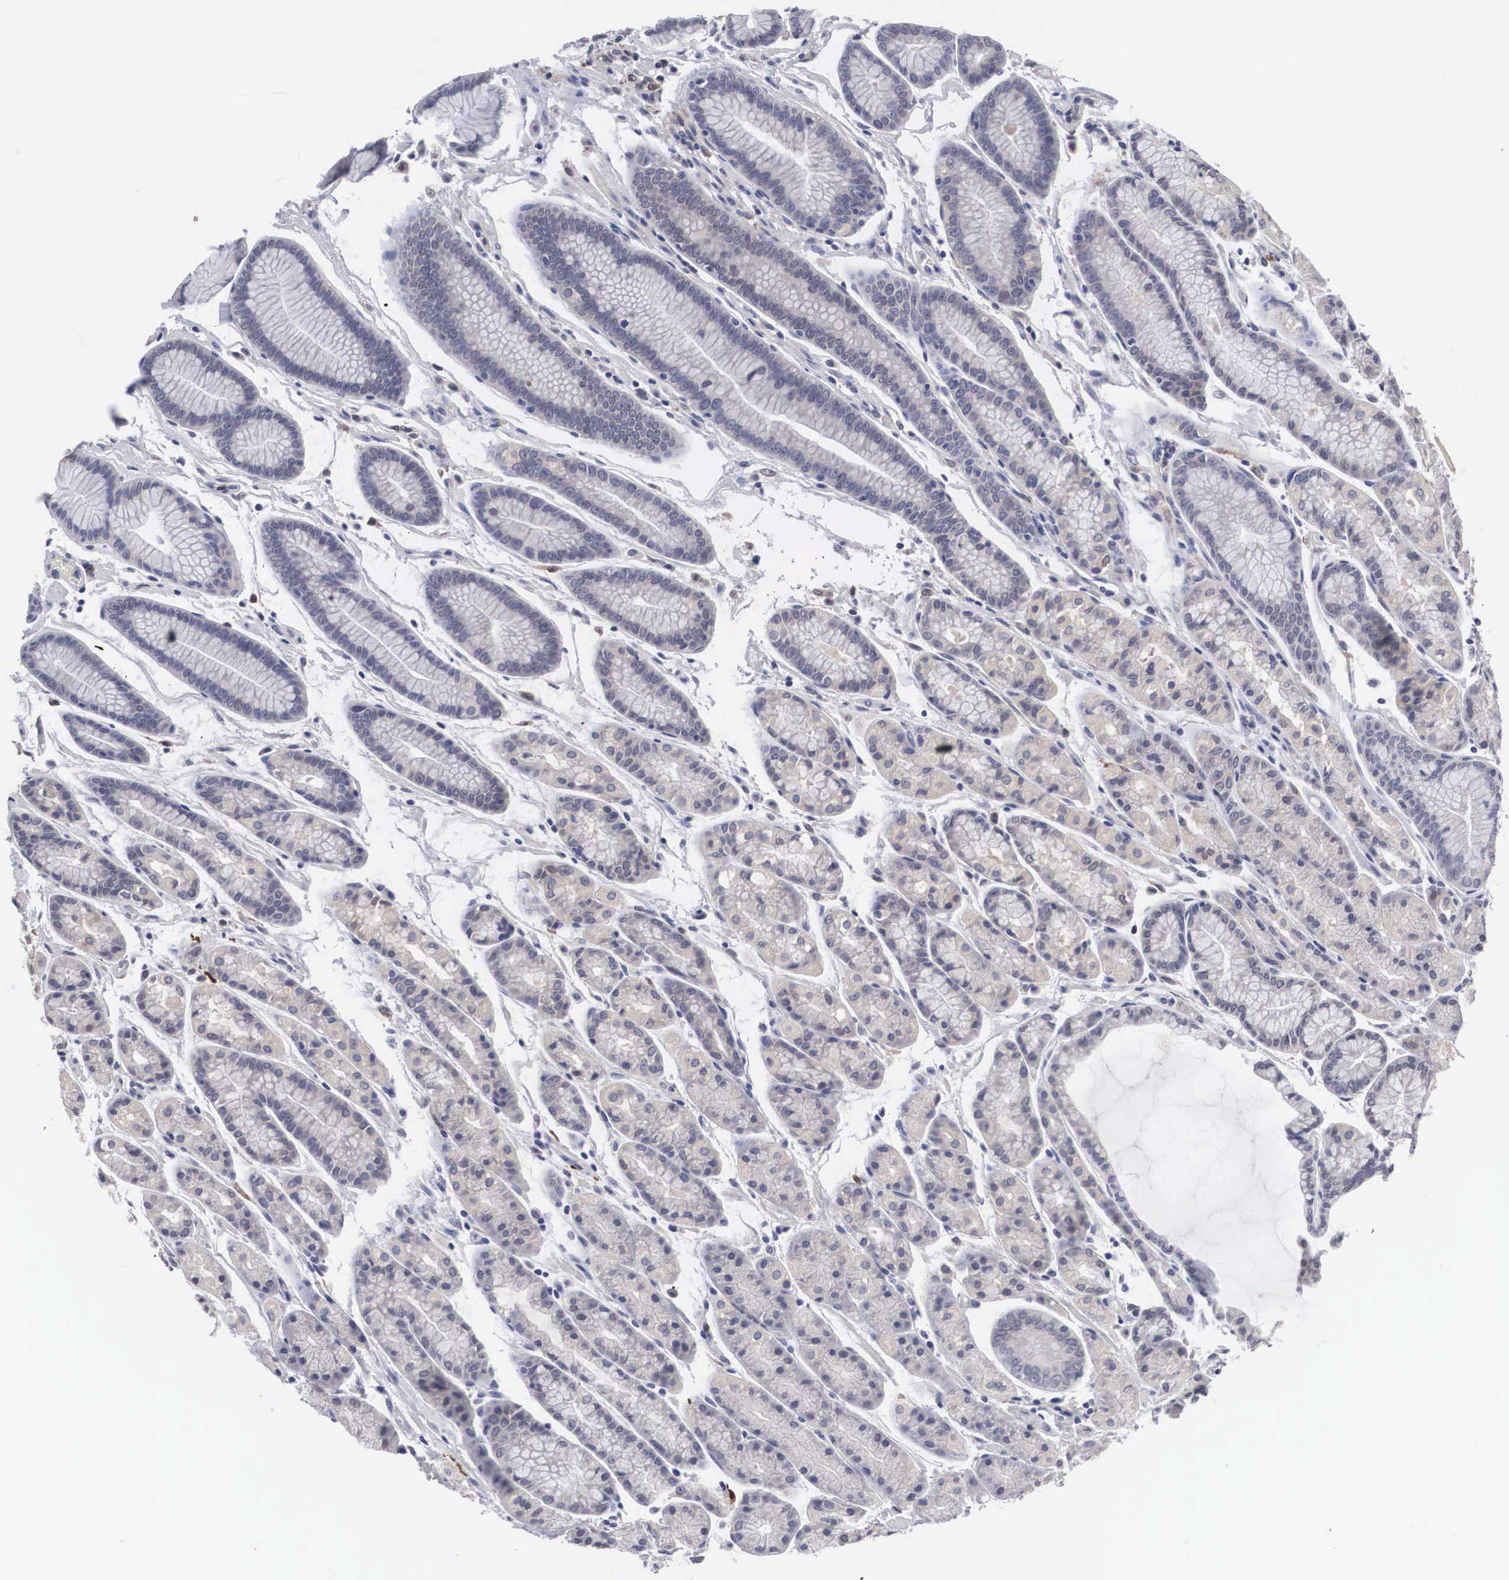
{"staining": {"intensity": "weak", "quantity": "25%-75%", "location": "cytoplasmic/membranous"}, "tissue": "stomach", "cell_type": "Glandular cells", "image_type": "normal", "snomed": [{"axis": "morphology", "description": "Normal tissue, NOS"}, {"axis": "topography", "description": "Stomach, upper"}], "caption": "Human stomach stained with a brown dye reveals weak cytoplasmic/membranous positive positivity in about 25%-75% of glandular cells.", "gene": "HMOX1", "patient": {"sex": "male", "age": 72}}